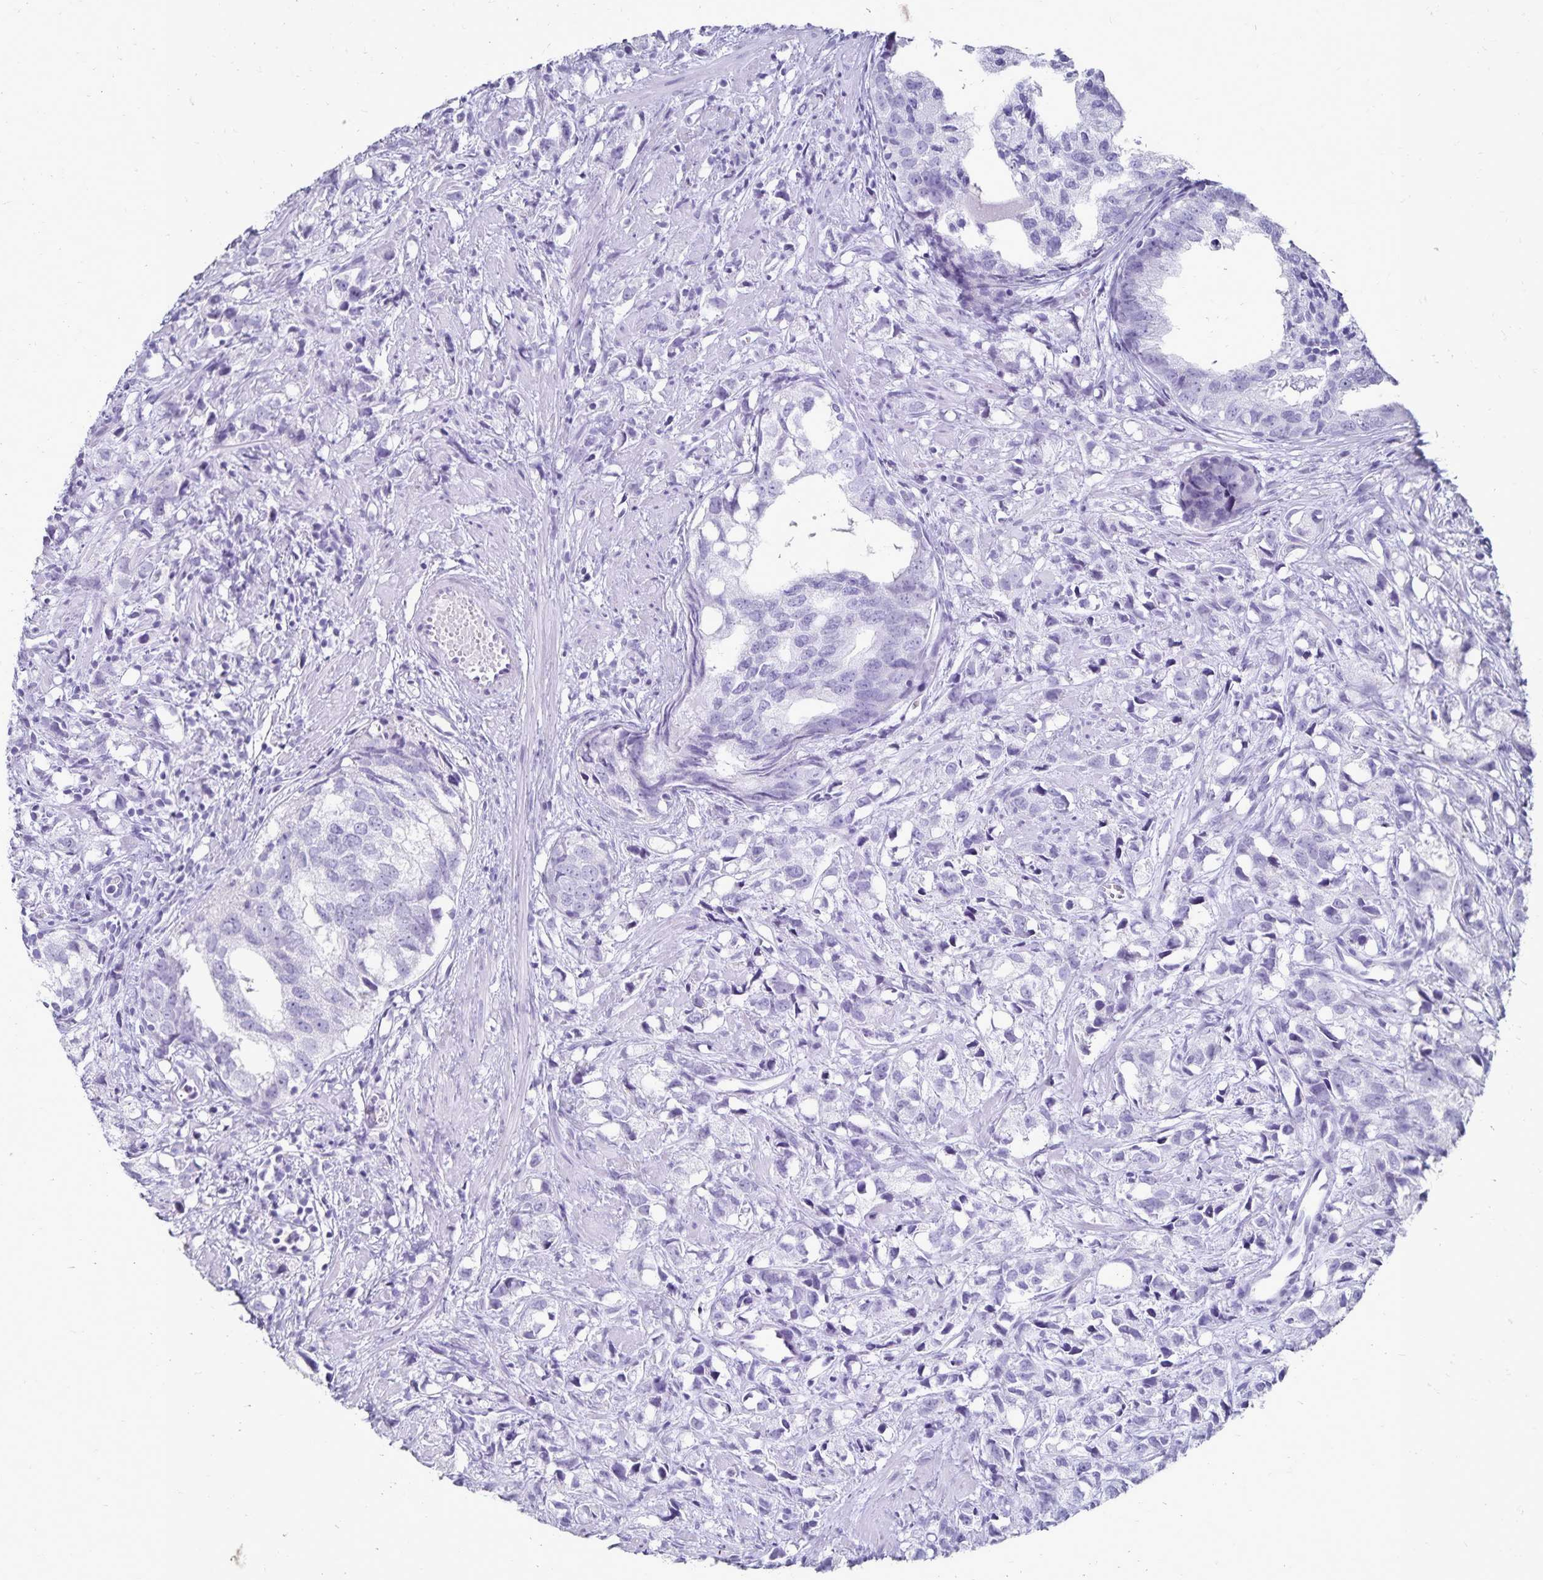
{"staining": {"intensity": "negative", "quantity": "none", "location": "none"}, "tissue": "prostate cancer", "cell_type": "Tumor cells", "image_type": "cancer", "snomed": [{"axis": "morphology", "description": "Adenocarcinoma, High grade"}, {"axis": "topography", "description": "Prostate"}], "caption": "Tumor cells are negative for protein expression in human prostate adenocarcinoma (high-grade).", "gene": "GIP", "patient": {"sex": "male", "age": 58}}